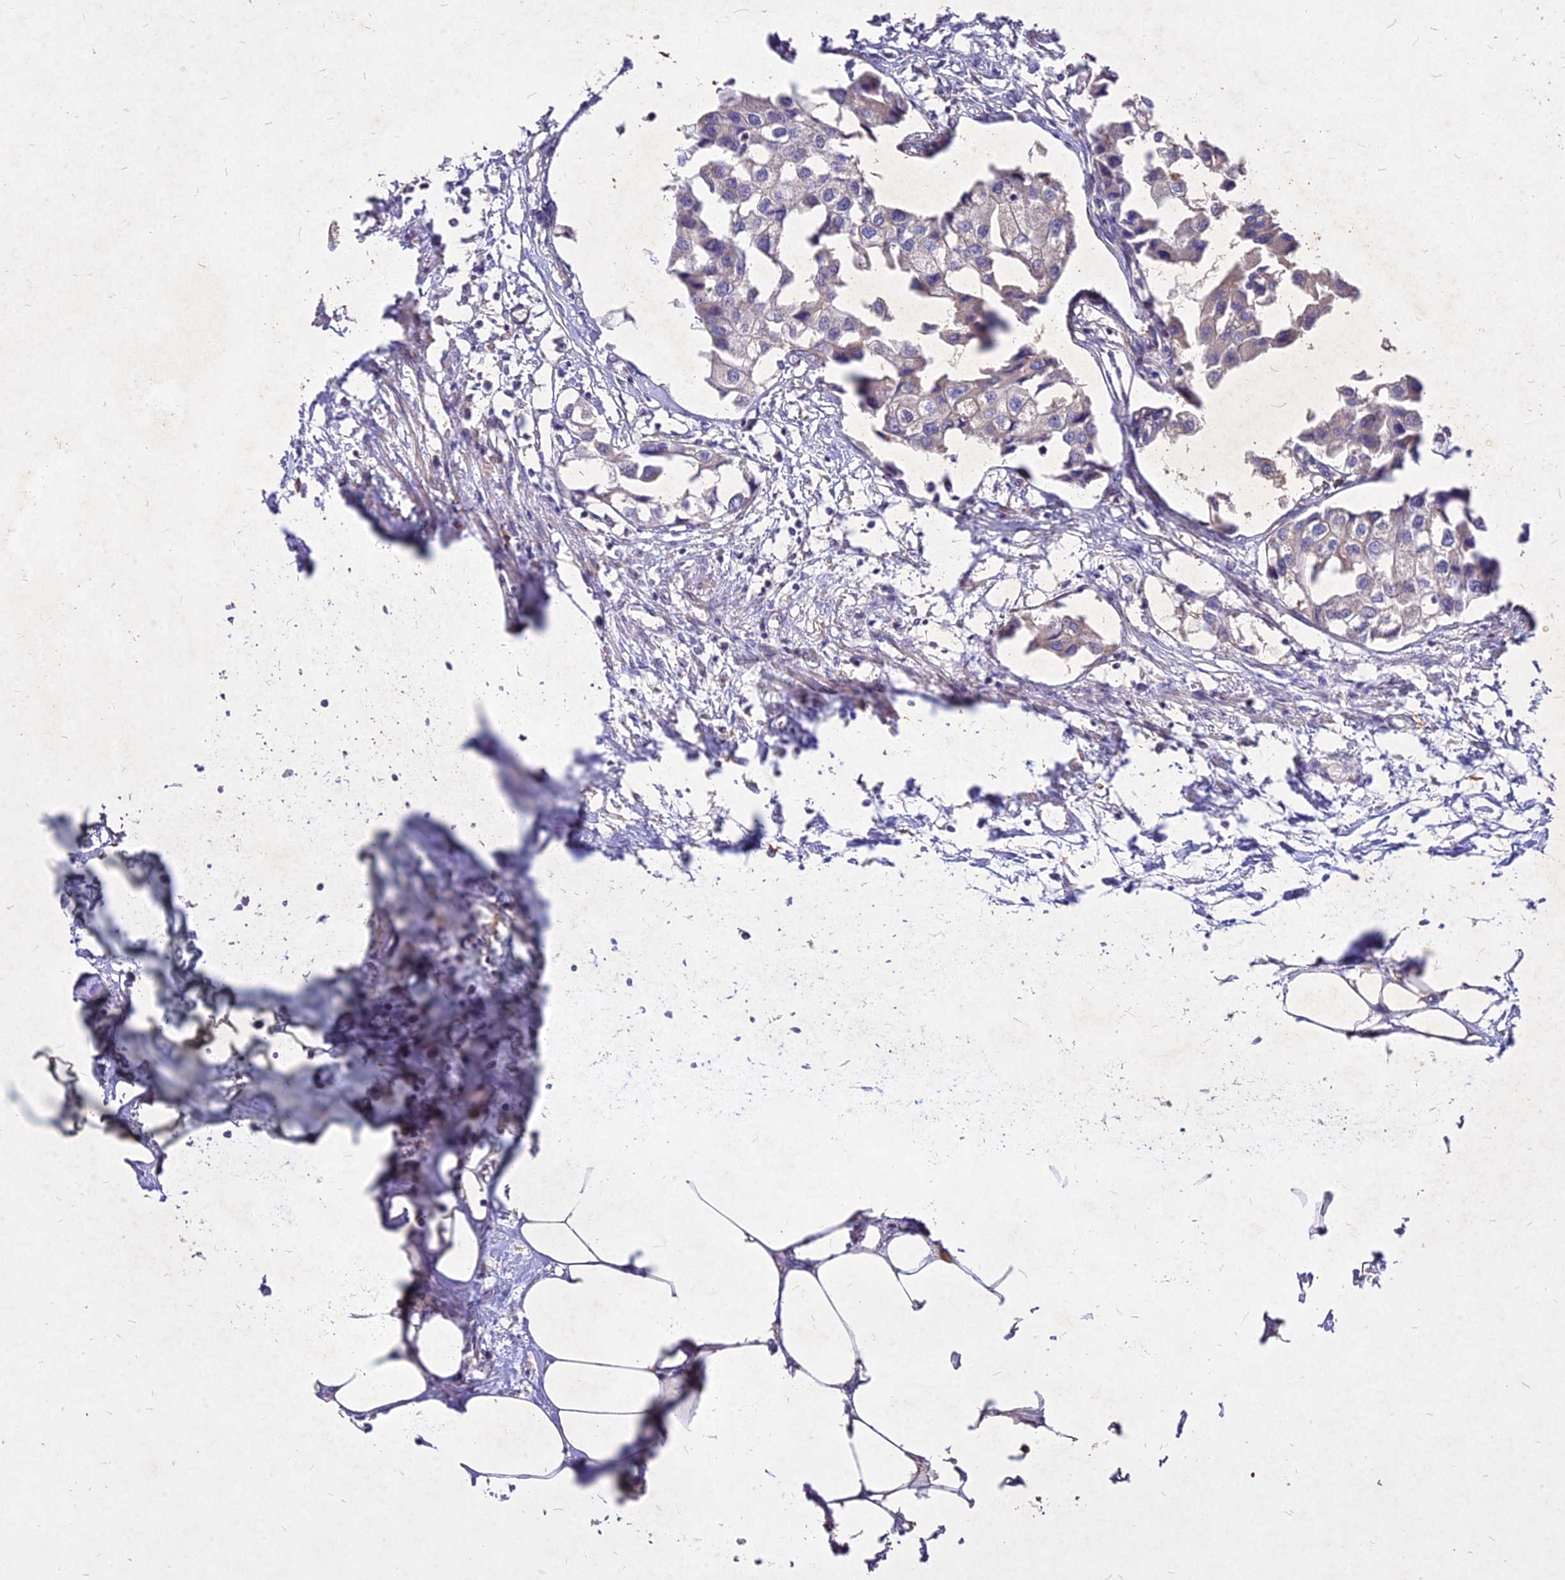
{"staining": {"intensity": "negative", "quantity": "none", "location": "none"}, "tissue": "urothelial cancer", "cell_type": "Tumor cells", "image_type": "cancer", "snomed": [{"axis": "morphology", "description": "Urothelial carcinoma, High grade"}, {"axis": "topography", "description": "Urinary bladder"}], "caption": "Immunohistochemistry micrograph of human urothelial carcinoma (high-grade) stained for a protein (brown), which demonstrates no expression in tumor cells.", "gene": "SKA1", "patient": {"sex": "male", "age": 64}}